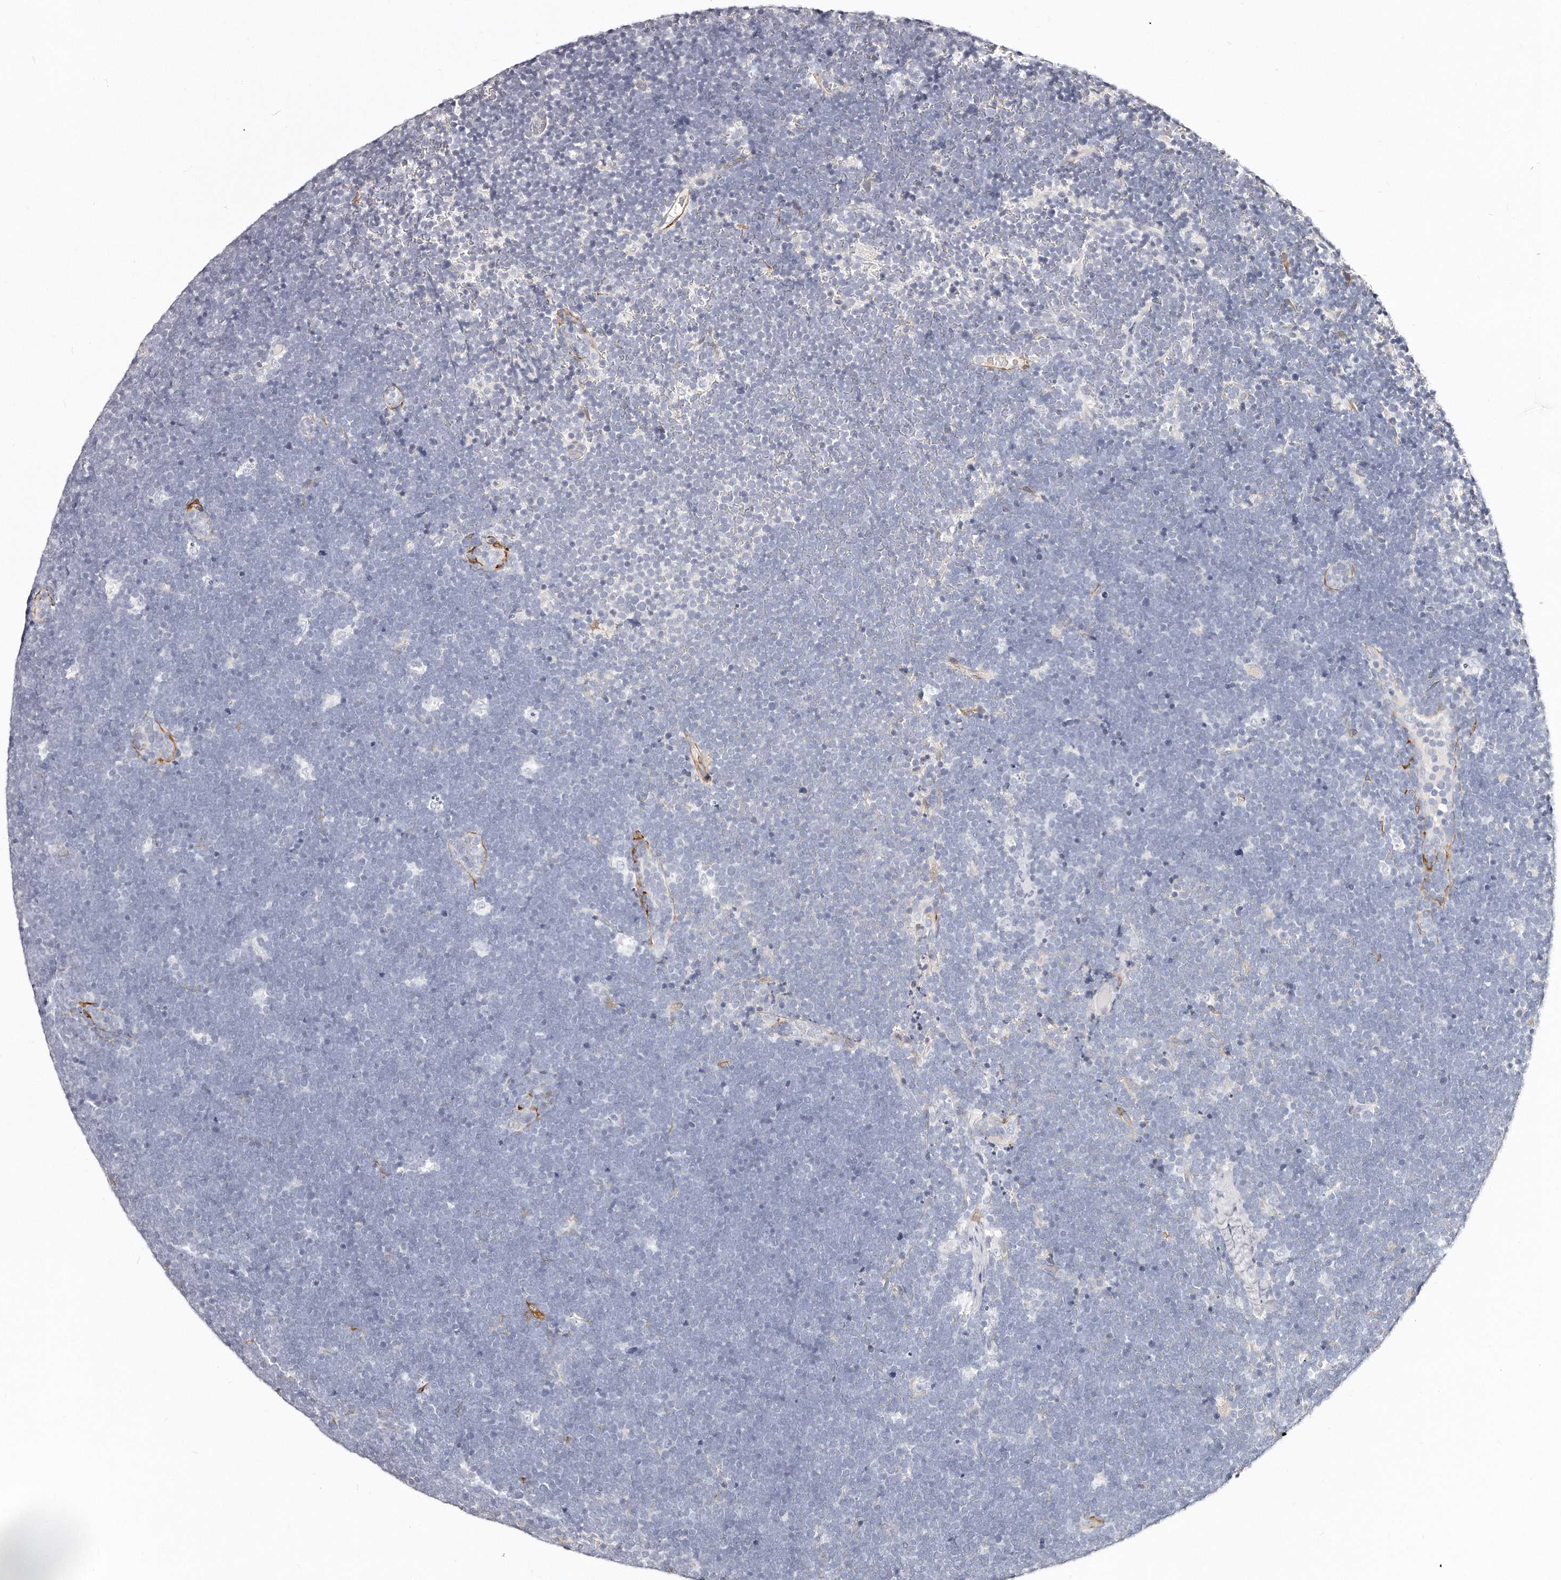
{"staining": {"intensity": "negative", "quantity": "none", "location": "none"}, "tissue": "lymphoma", "cell_type": "Tumor cells", "image_type": "cancer", "snomed": [{"axis": "morphology", "description": "Malignant lymphoma, non-Hodgkin's type, High grade"}, {"axis": "topography", "description": "Lymph node"}], "caption": "Histopathology image shows no protein expression in tumor cells of high-grade malignant lymphoma, non-Hodgkin's type tissue.", "gene": "LMOD1", "patient": {"sex": "male", "age": 13}}